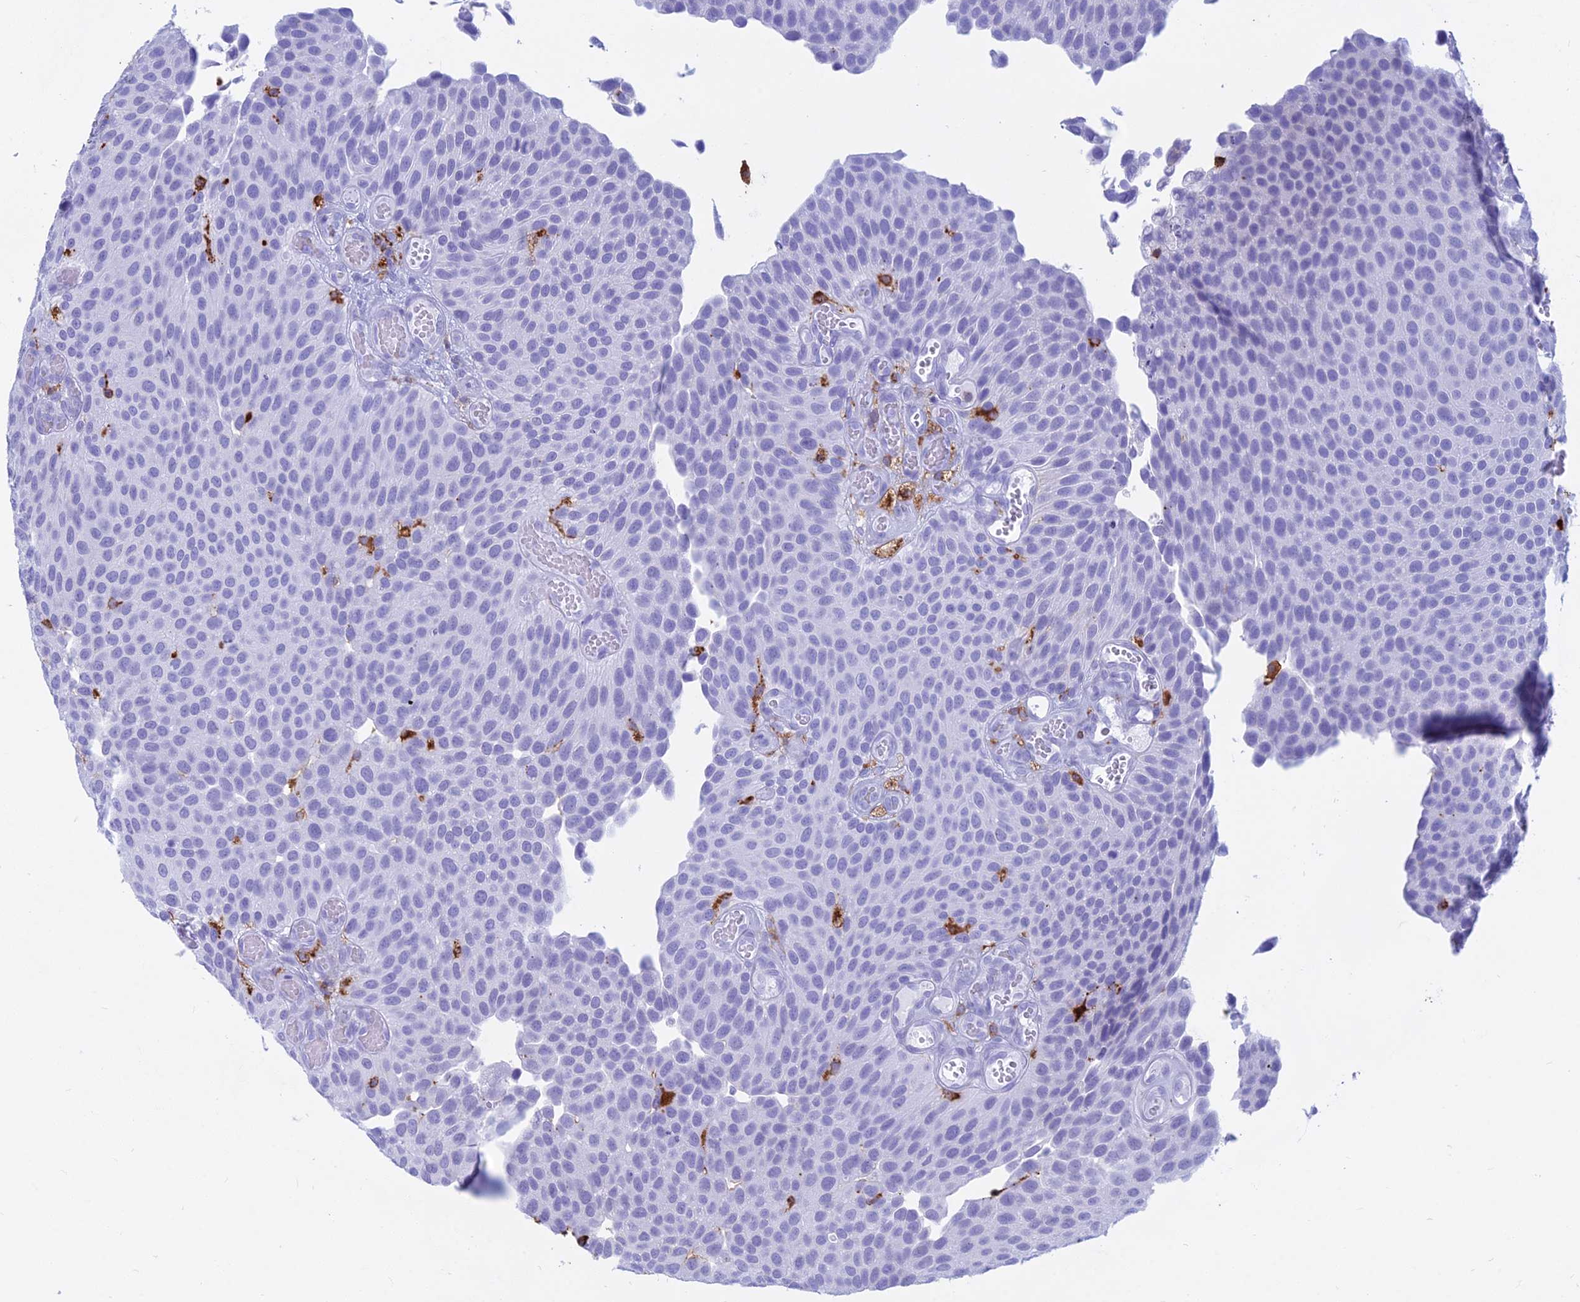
{"staining": {"intensity": "negative", "quantity": "none", "location": "none"}, "tissue": "urothelial cancer", "cell_type": "Tumor cells", "image_type": "cancer", "snomed": [{"axis": "morphology", "description": "Urothelial carcinoma, Low grade"}, {"axis": "topography", "description": "Urinary bladder"}], "caption": "Immunohistochemical staining of human urothelial cancer reveals no significant expression in tumor cells. The staining was performed using DAB (3,3'-diaminobenzidine) to visualize the protein expression in brown, while the nuclei were stained in blue with hematoxylin (Magnification: 20x).", "gene": "HLA-DRB1", "patient": {"sex": "male", "age": 89}}